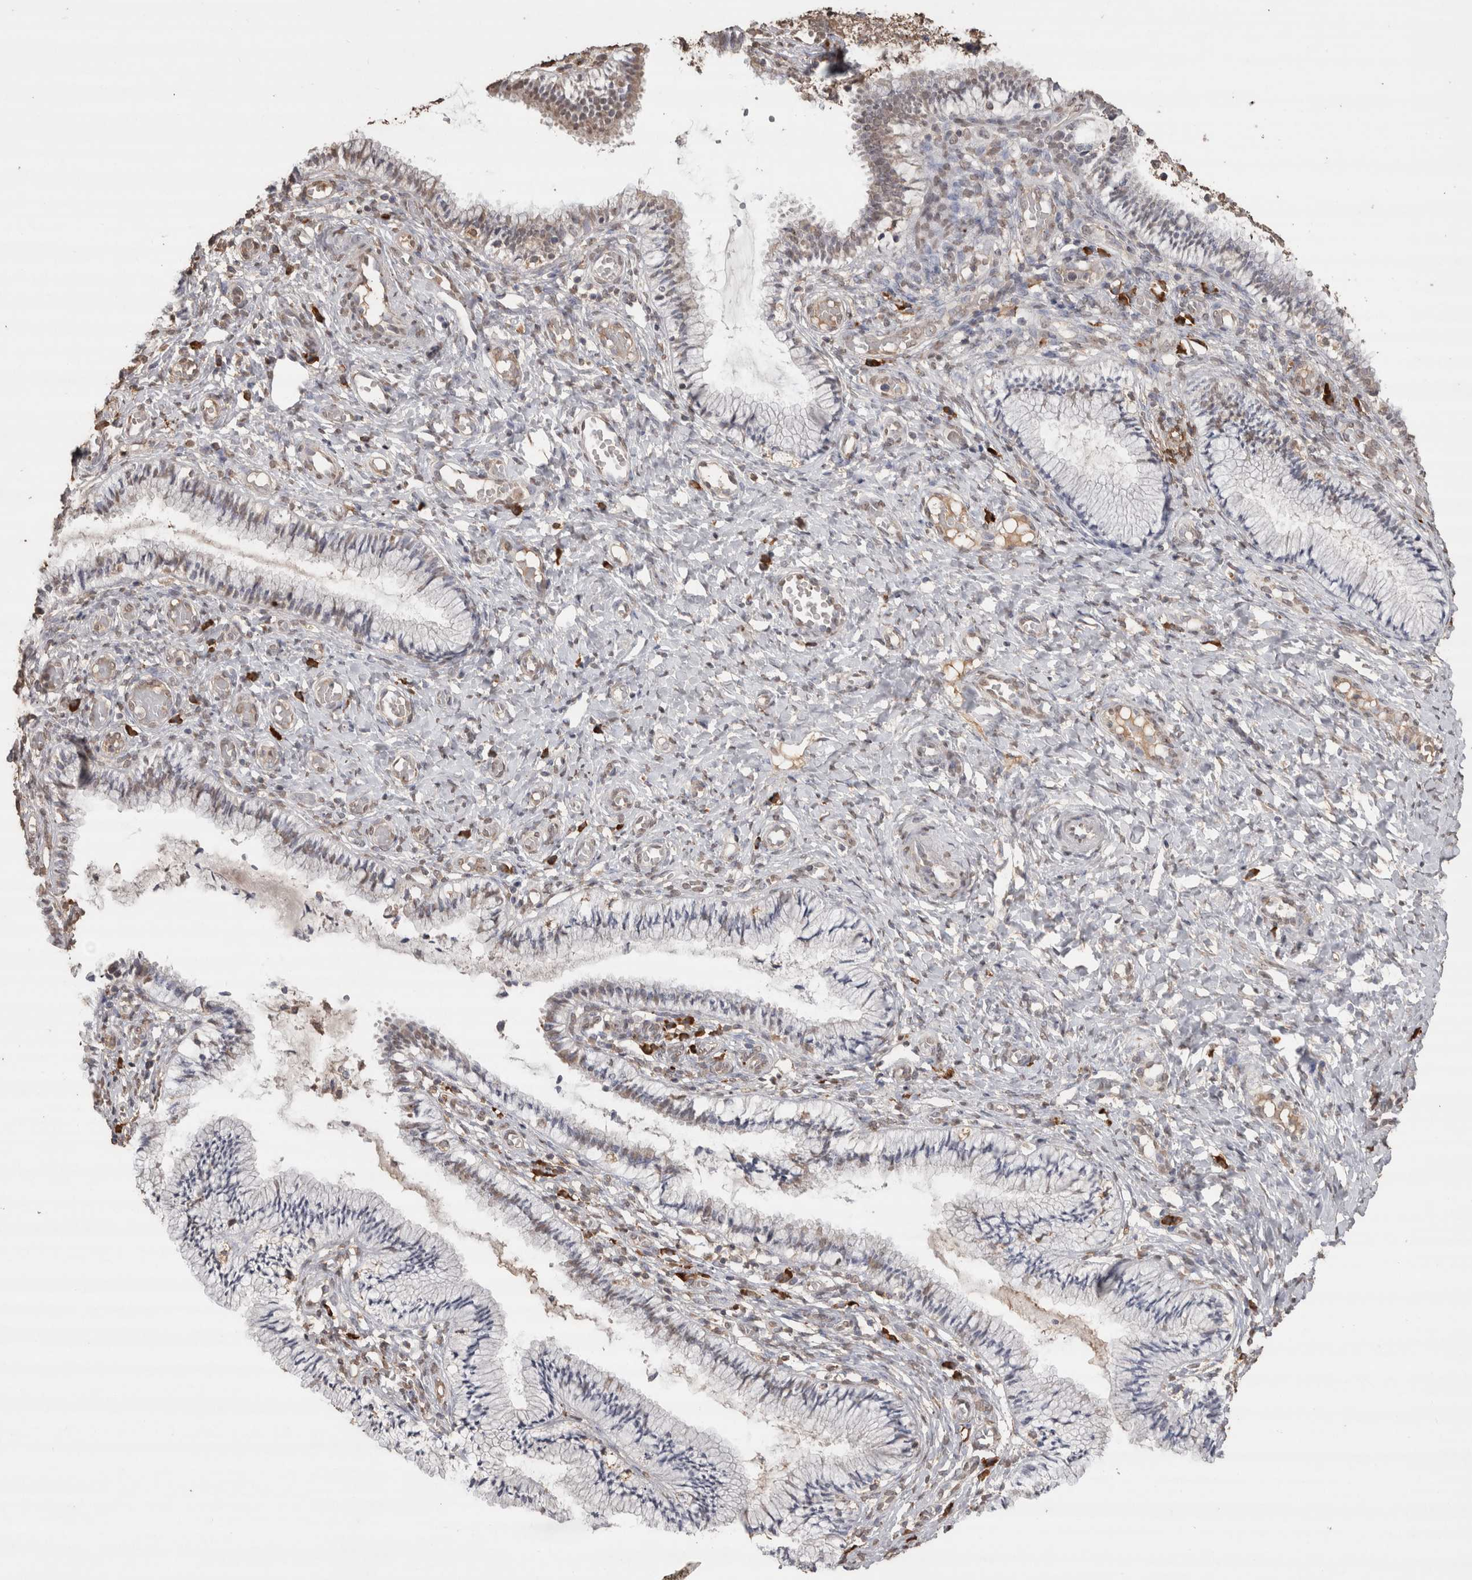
{"staining": {"intensity": "weak", "quantity": "<25%", "location": "cytoplasmic/membranous"}, "tissue": "cervix", "cell_type": "Glandular cells", "image_type": "normal", "snomed": [{"axis": "morphology", "description": "Normal tissue, NOS"}, {"axis": "topography", "description": "Cervix"}], "caption": "Micrograph shows no protein positivity in glandular cells of benign cervix.", "gene": "CRELD2", "patient": {"sex": "female", "age": 27}}